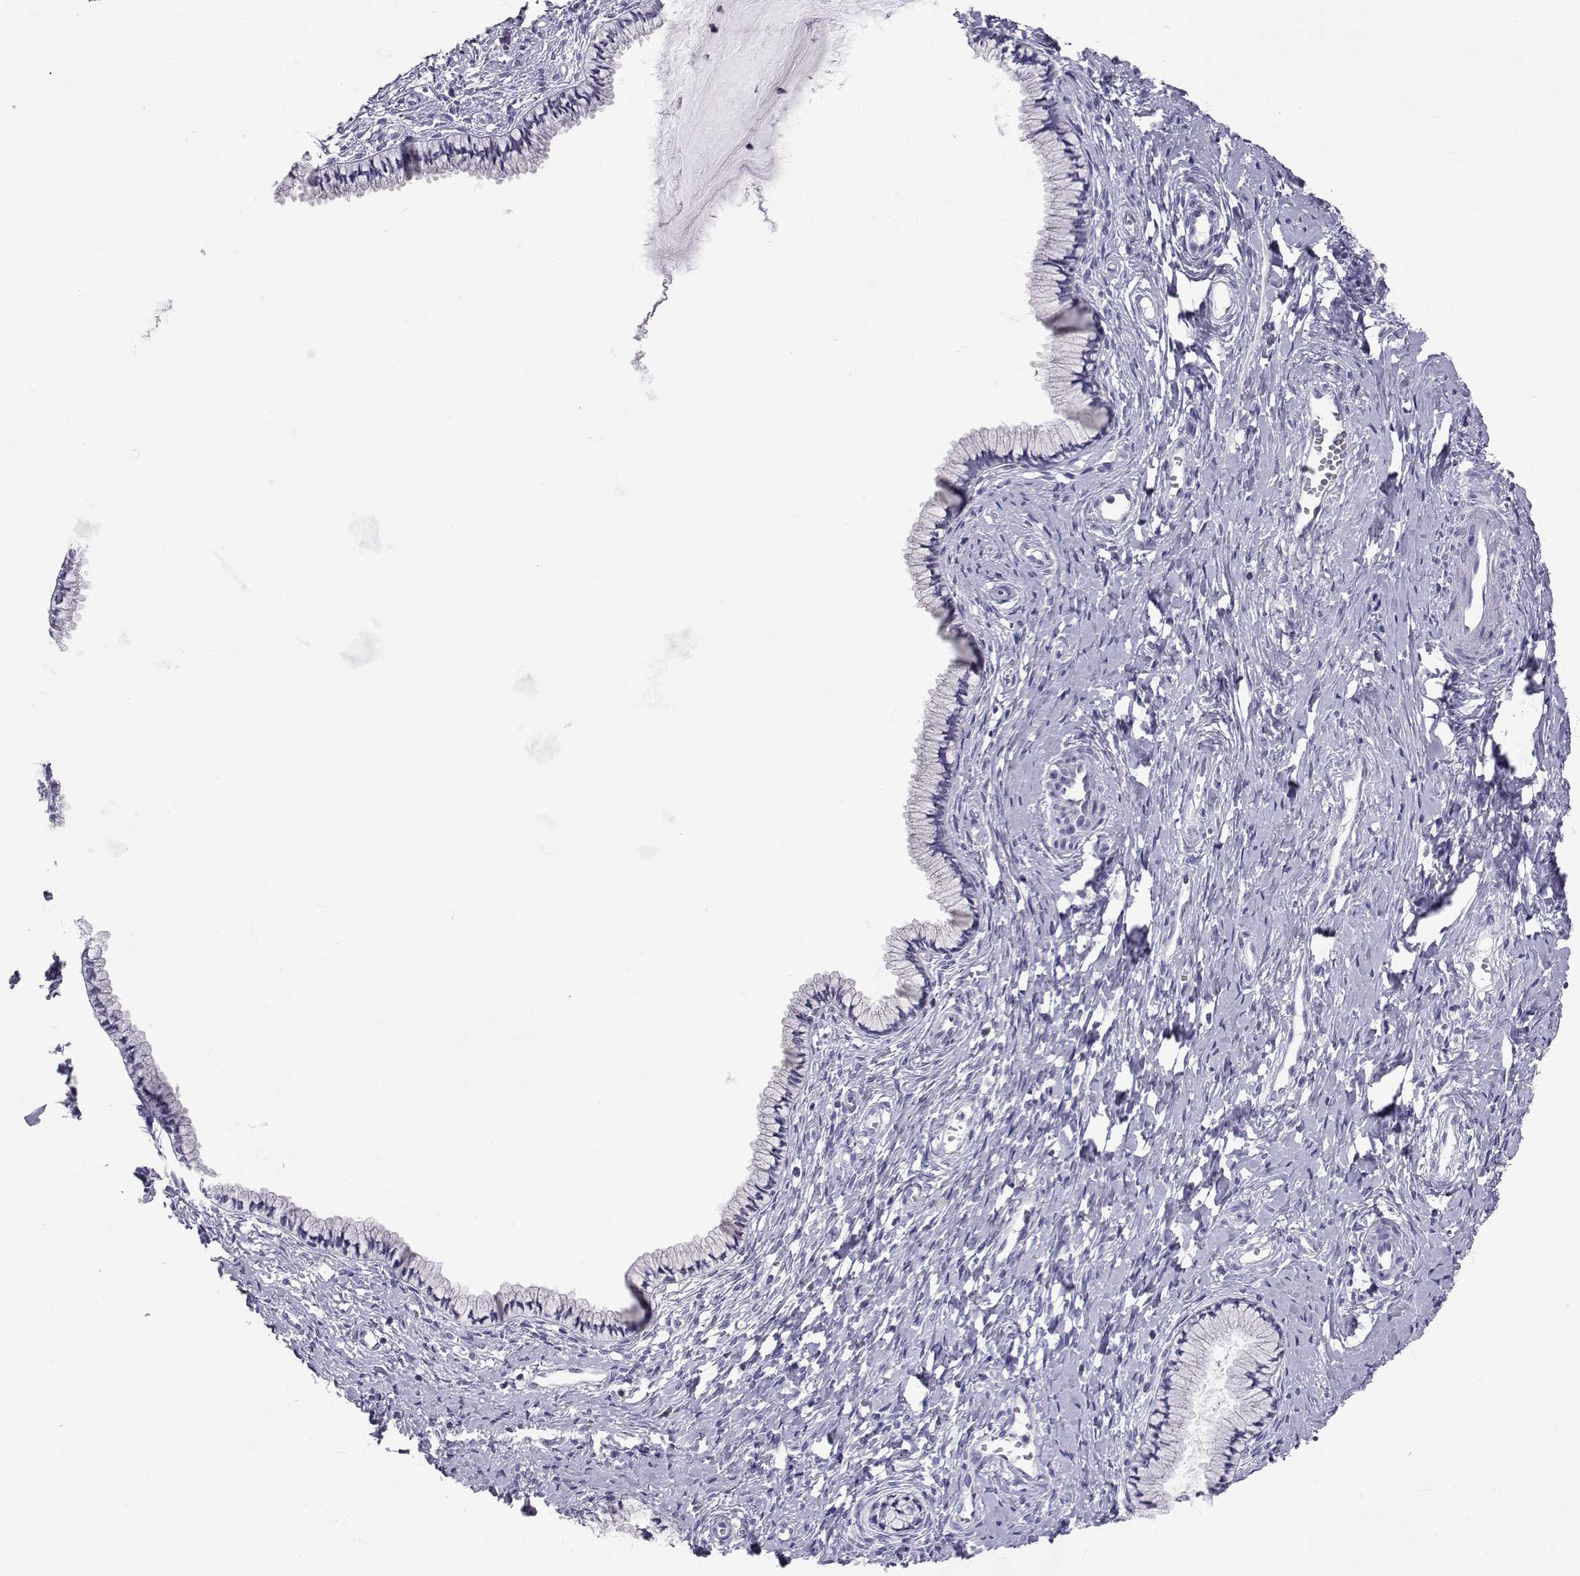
{"staining": {"intensity": "negative", "quantity": "none", "location": "none"}, "tissue": "cervix", "cell_type": "Glandular cells", "image_type": "normal", "snomed": [{"axis": "morphology", "description": "Normal tissue, NOS"}, {"axis": "topography", "description": "Cervix"}], "caption": "This micrograph is of benign cervix stained with IHC to label a protein in brown with the nuclei are counter-stained blue. There is no staining in glandular cells. Brightfield microscopy of IHC stained with DAB (3,3'-diaminobenzidine) (brown) and hematoxylin (blue), captured at high magnification.", "gene": "SLC6A3", "patient": {"sex": "female", "age": 40}}